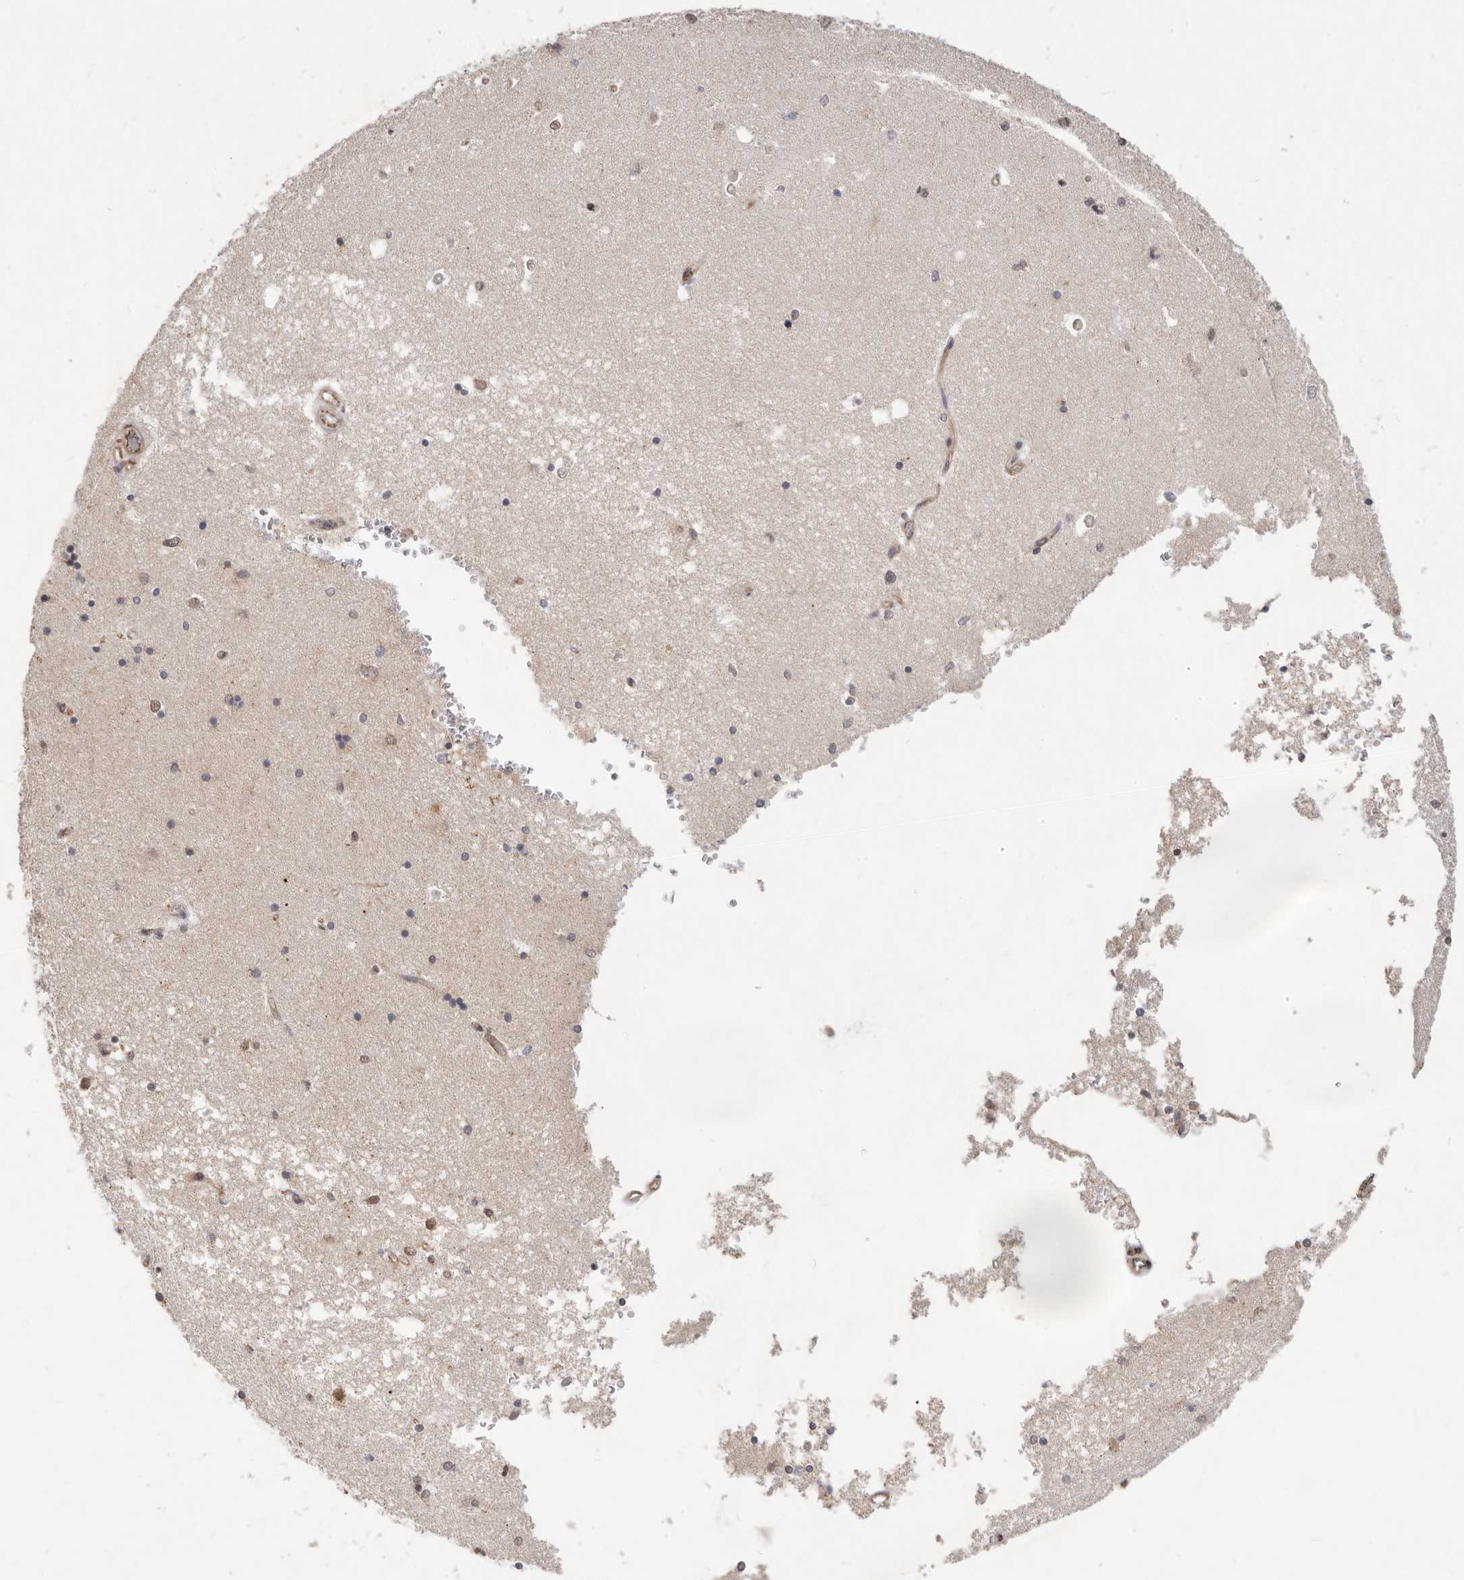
{"staining": {"intensity": "moderate", "quantity": "<25%", "location": "cytoplasmic/membranous"}, "tissue": "hippocampus", "cell_type": "Glial cells", "image_type": "normal", "snomed": [{"axis": "morphology", "description": "Normal tissue, NOS"}, {"axis": "topography", "description": "Hippocampus"}], "caption": "IHC photomicrograph of normal human hippocampus stained for a protein (brown), which demonstrates low levels of moderate cytoplasmic/membranous expression in approximately <25% of glial cells.", "gene": "USP49", "patient": {"sex": "male", "age": 45}}